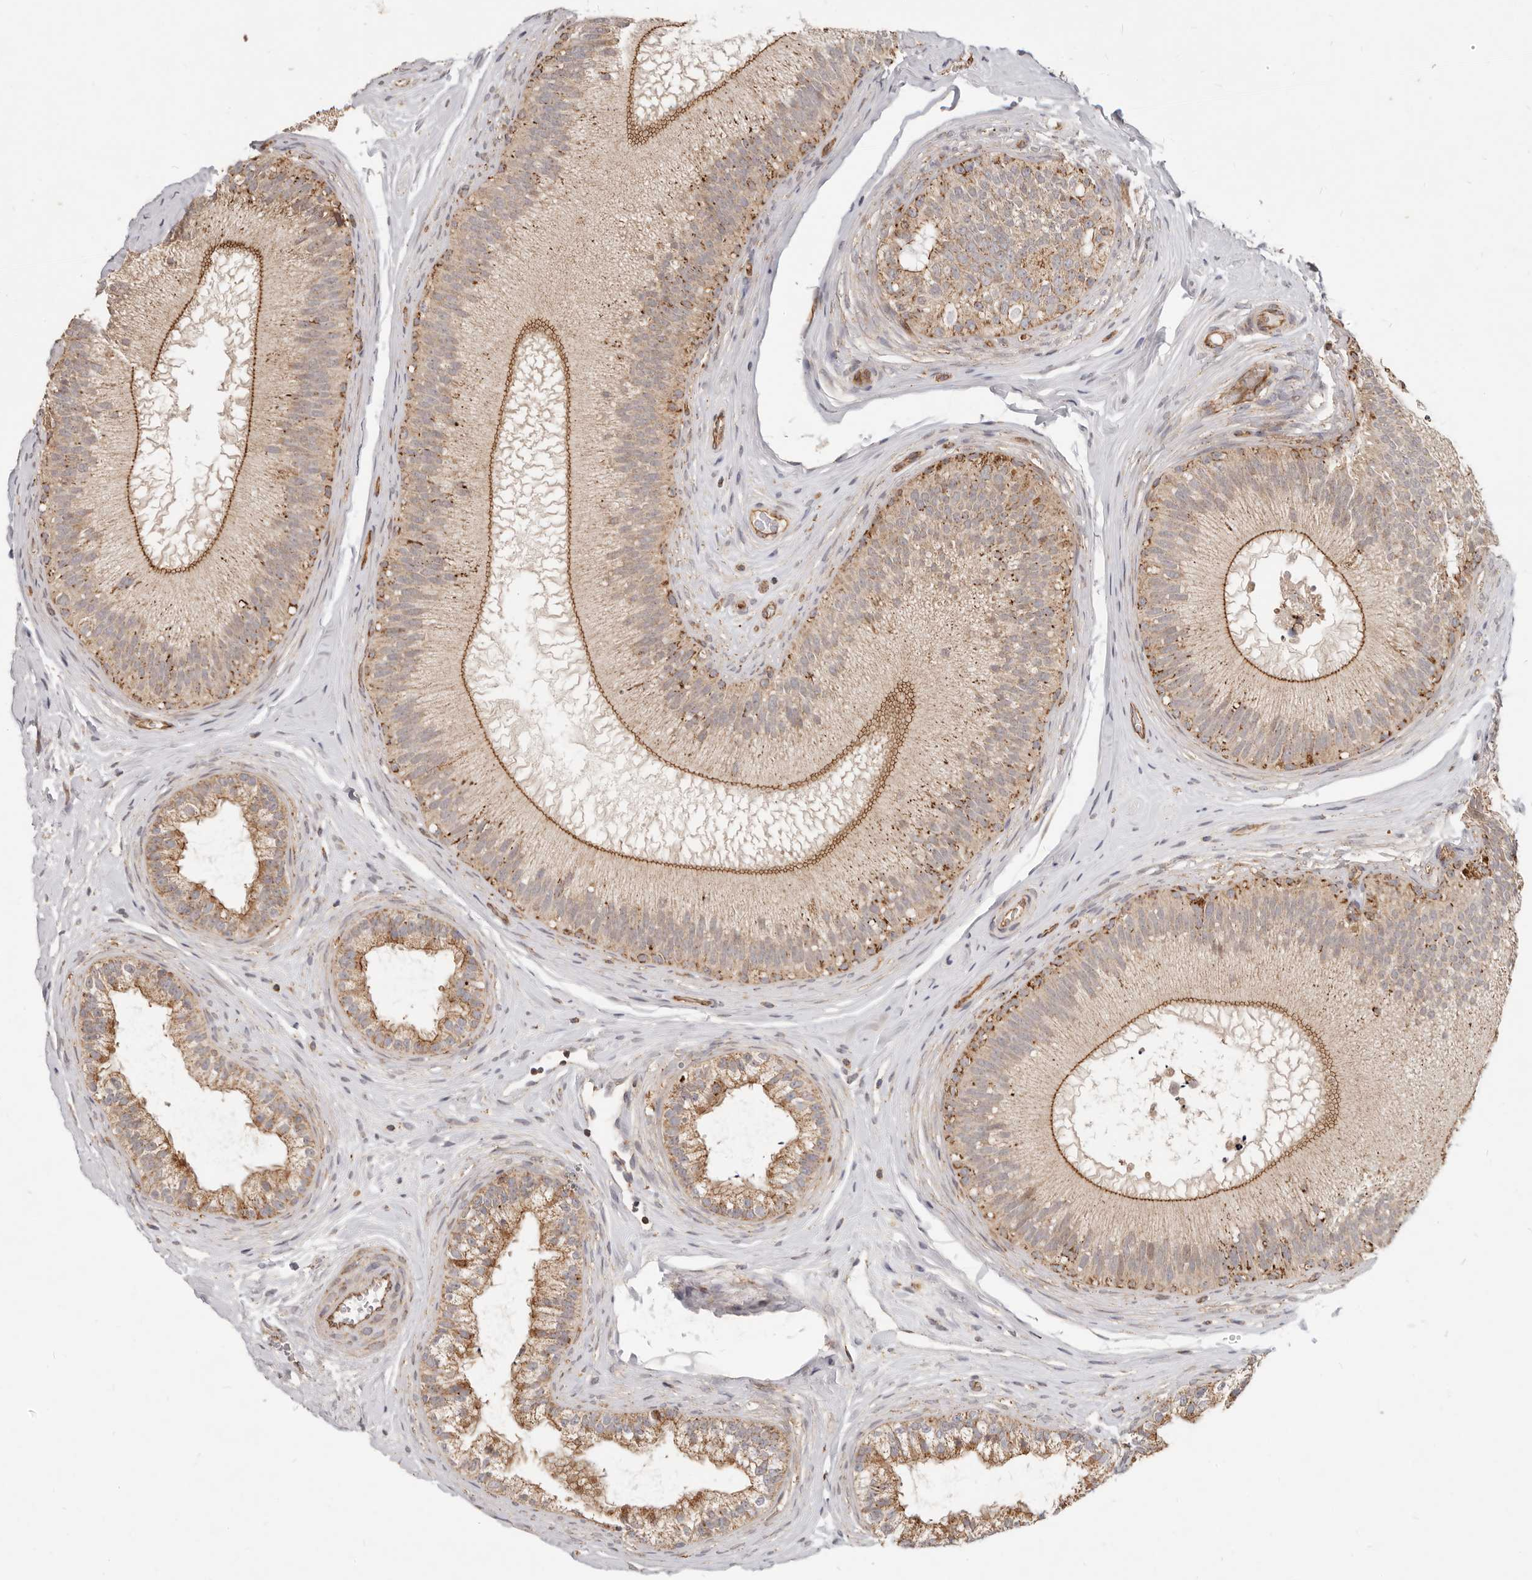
{"staining": {"intensity": "moderate", "quantity": ">75%", "location": "cytoplasmic/membranous"}, "tissue": "epididymis", "cell_type": "Glandular cells", "image_type": "normal", "snomed": [{"axis": "morphology", "description": "Normal tissue, NOS"}, {"axis": "topography", "description": "Epididymis"}], "caption": "Epididymis stained for a protein (brown) demonstrates moderate cytoplasmic/membranous positive staining in approximately >75% of glandular cells.", "gene": "USP49", "patient": {"sex": "male", "age": 45}}